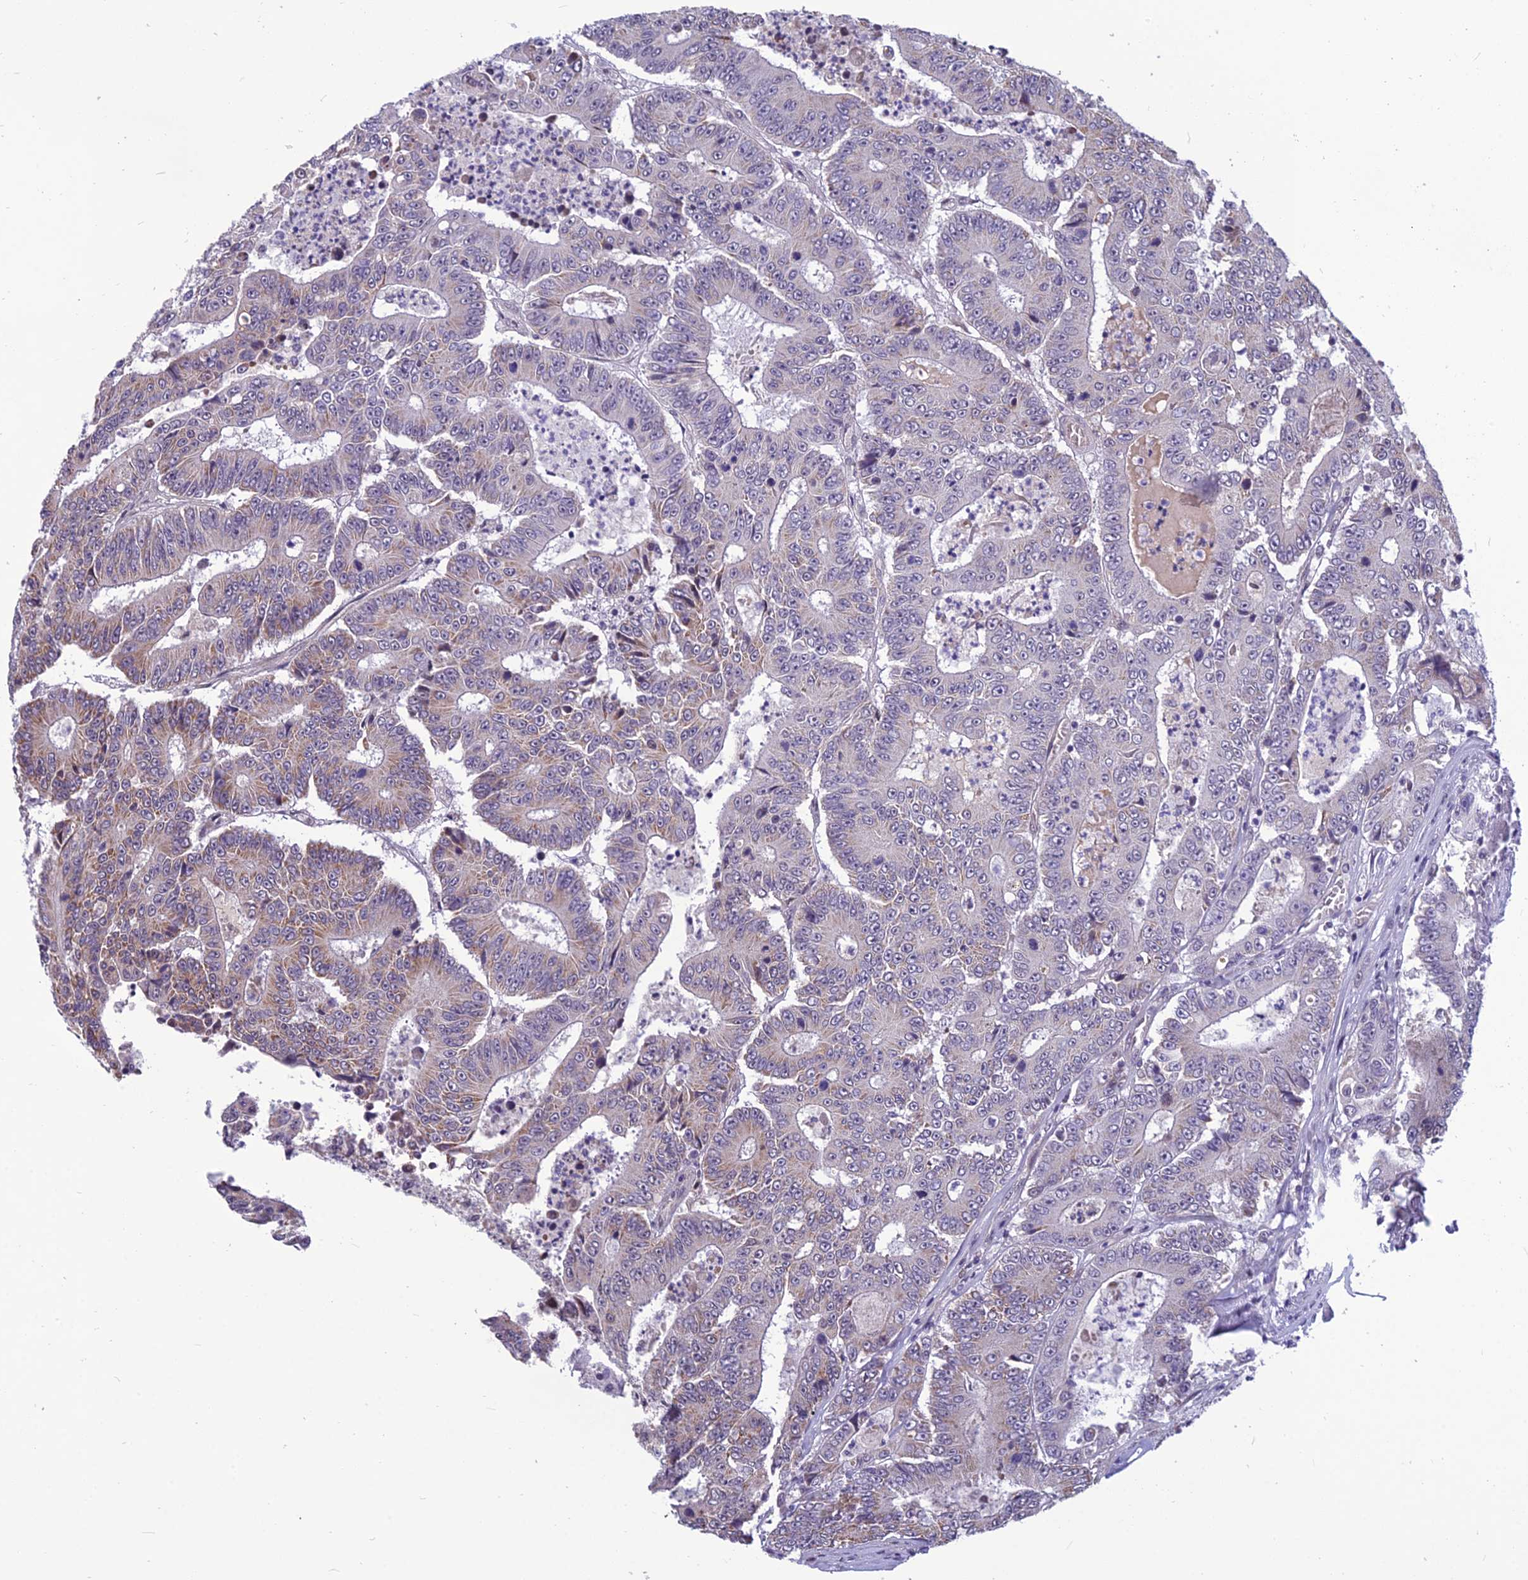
{"staining": {"intensity": "weak", "quantity": "<25%", "location": "cytoplasmic/membranous"}, "tissue": "colorectal cancer", "cell_type": "Tumor cells", "image_type": "cancer", "snomed": [{"axis": "morphology", "description": "Adenocarcinoma, NOS"}, {"axis": "topography", "description": "Colon"}], "caption": "High magnification brightfield microscopy of colorectal cancer (adenocarcinoma) stained with DAB (brown) and counterstained with hematoxylin (blue): tumor cells show no significant expression.", "gene": "FBRS", "patient": {"sex": "male", "age": 83}}